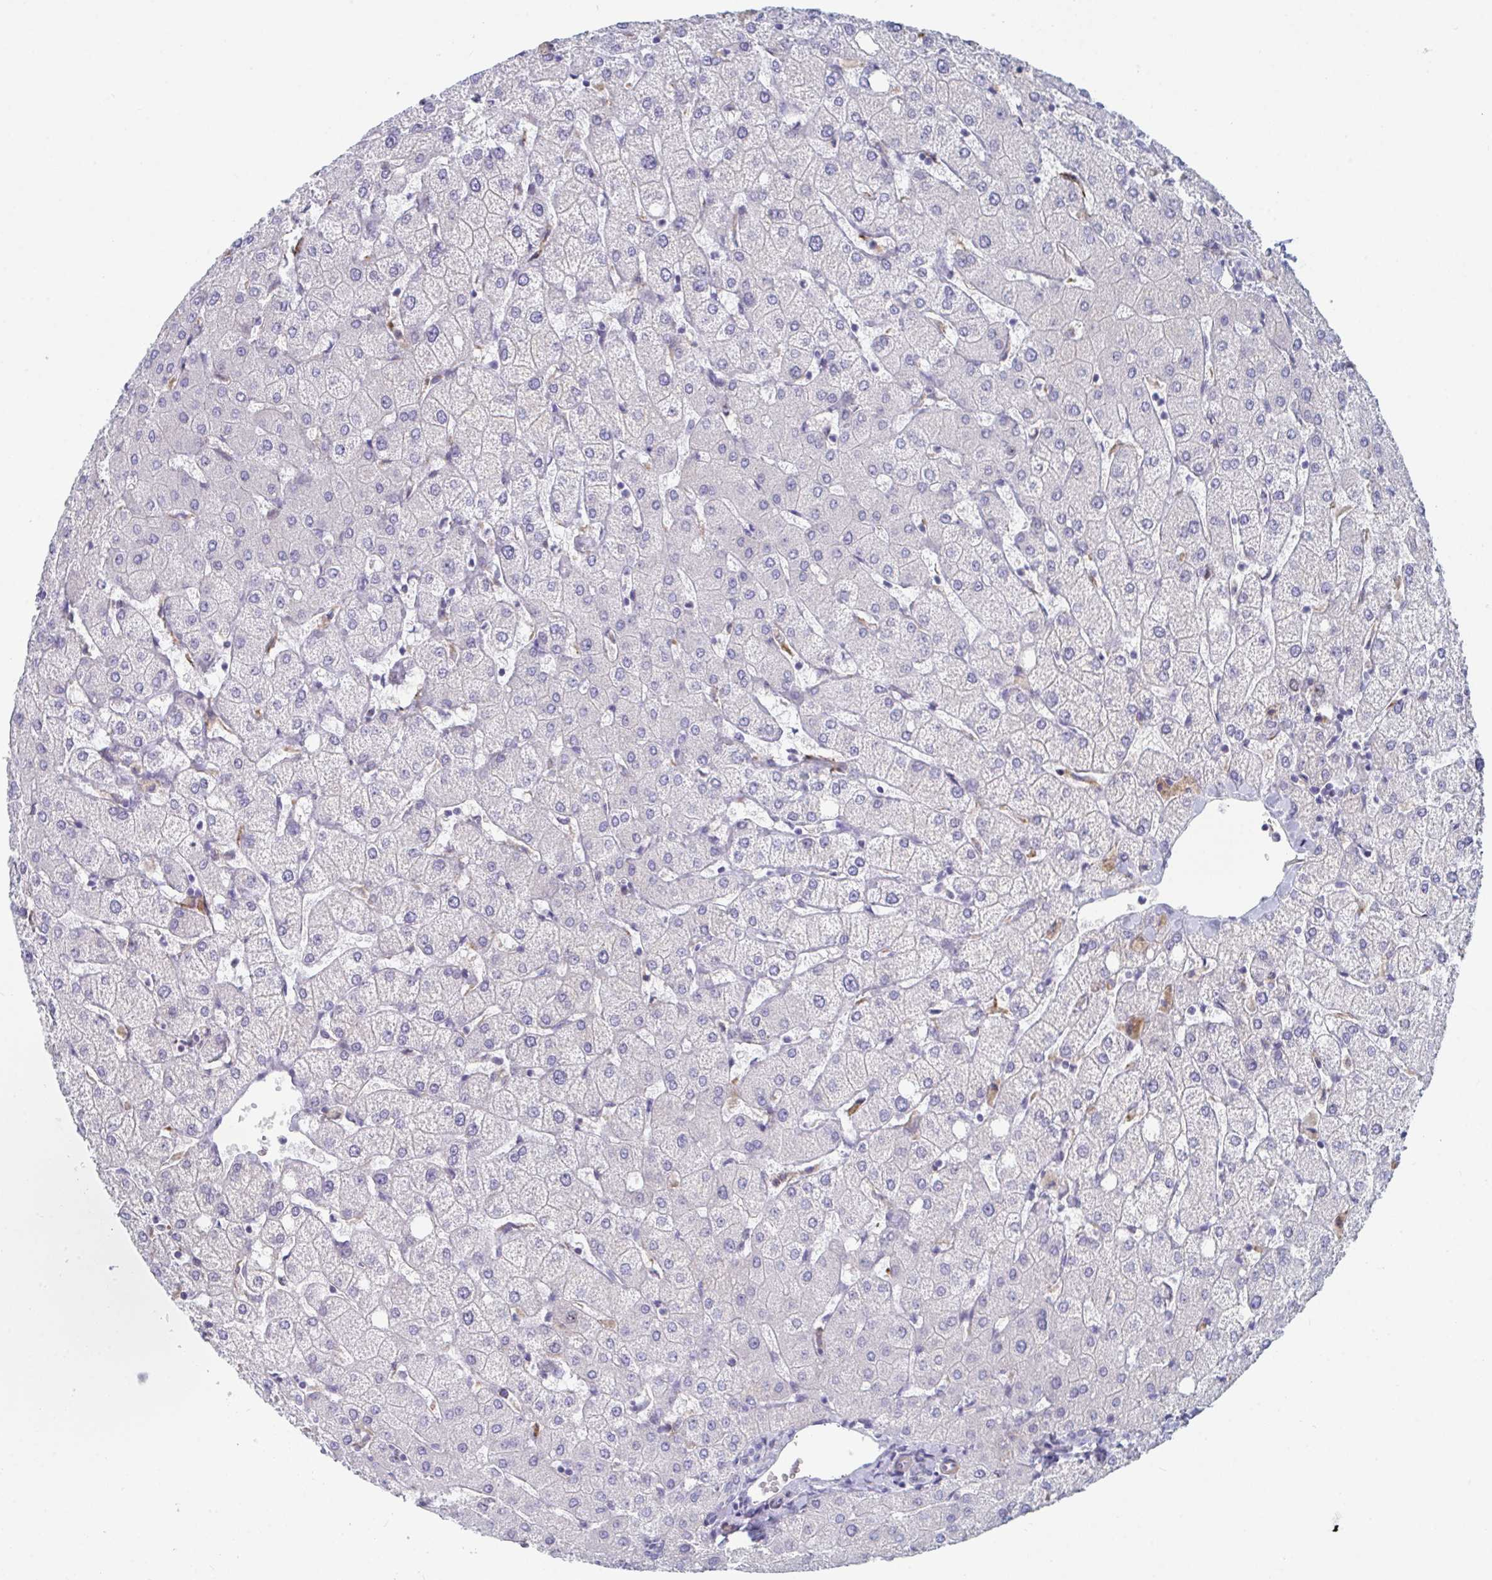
{"staining": {"intensity": "negative", "quantity": "none", "location": "none"}, "tissue": "liver", "cell_type": "Cholangiocytes", "image_type": "normal", "snomed": [{"axis": "morphology", "description": "Normal tissue, NOS"}, {"axis": "topography", "description": "Liver"}], "caption": "Protein analysis of unremarkable liver exhibits no significant staining in cholangiocytes. (DAB immunohistochemistry (IHC) with hematoxylin counter stain).", "gene": "CENPT", "patient": {"sex": "female", "age": 54}}